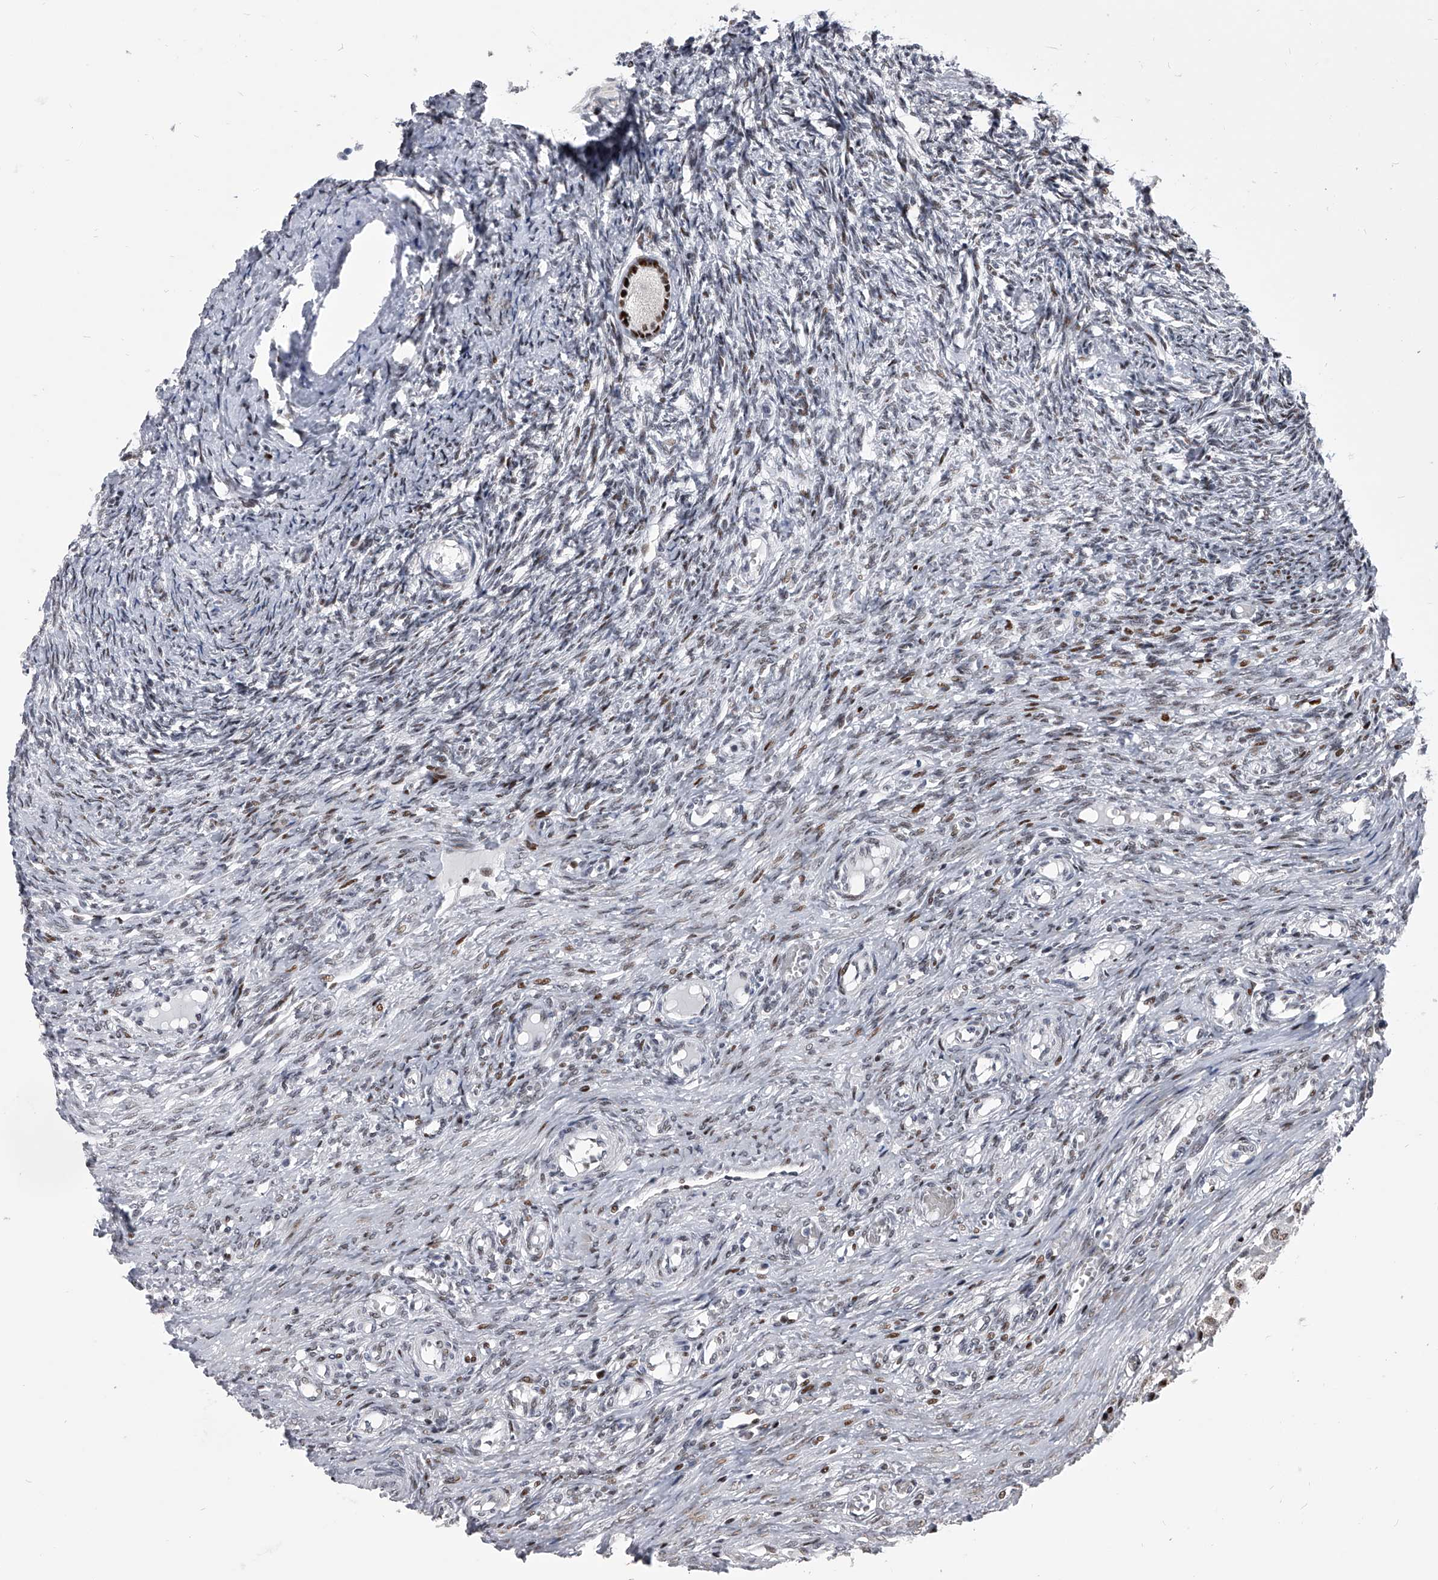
{"staining": {"intensity": "moderate", "quantity": ">75%", "location": "nuclear"}, "tissue": "ovary", "cell_type": "Follicle cells", "image_type": "normal", "snomed": [{"axis": "morphology", "description": "Adenocarcinoma, NOS"}, {"axis": "topography", "description": "Endometrium"}], "caption": "Human ovary stained with a brown dye exhibits moderate nuclear positive expression in about >75% of follicle cells.", "gene": "CMTR1", "patient": {"sex": "female", "age": 32}}